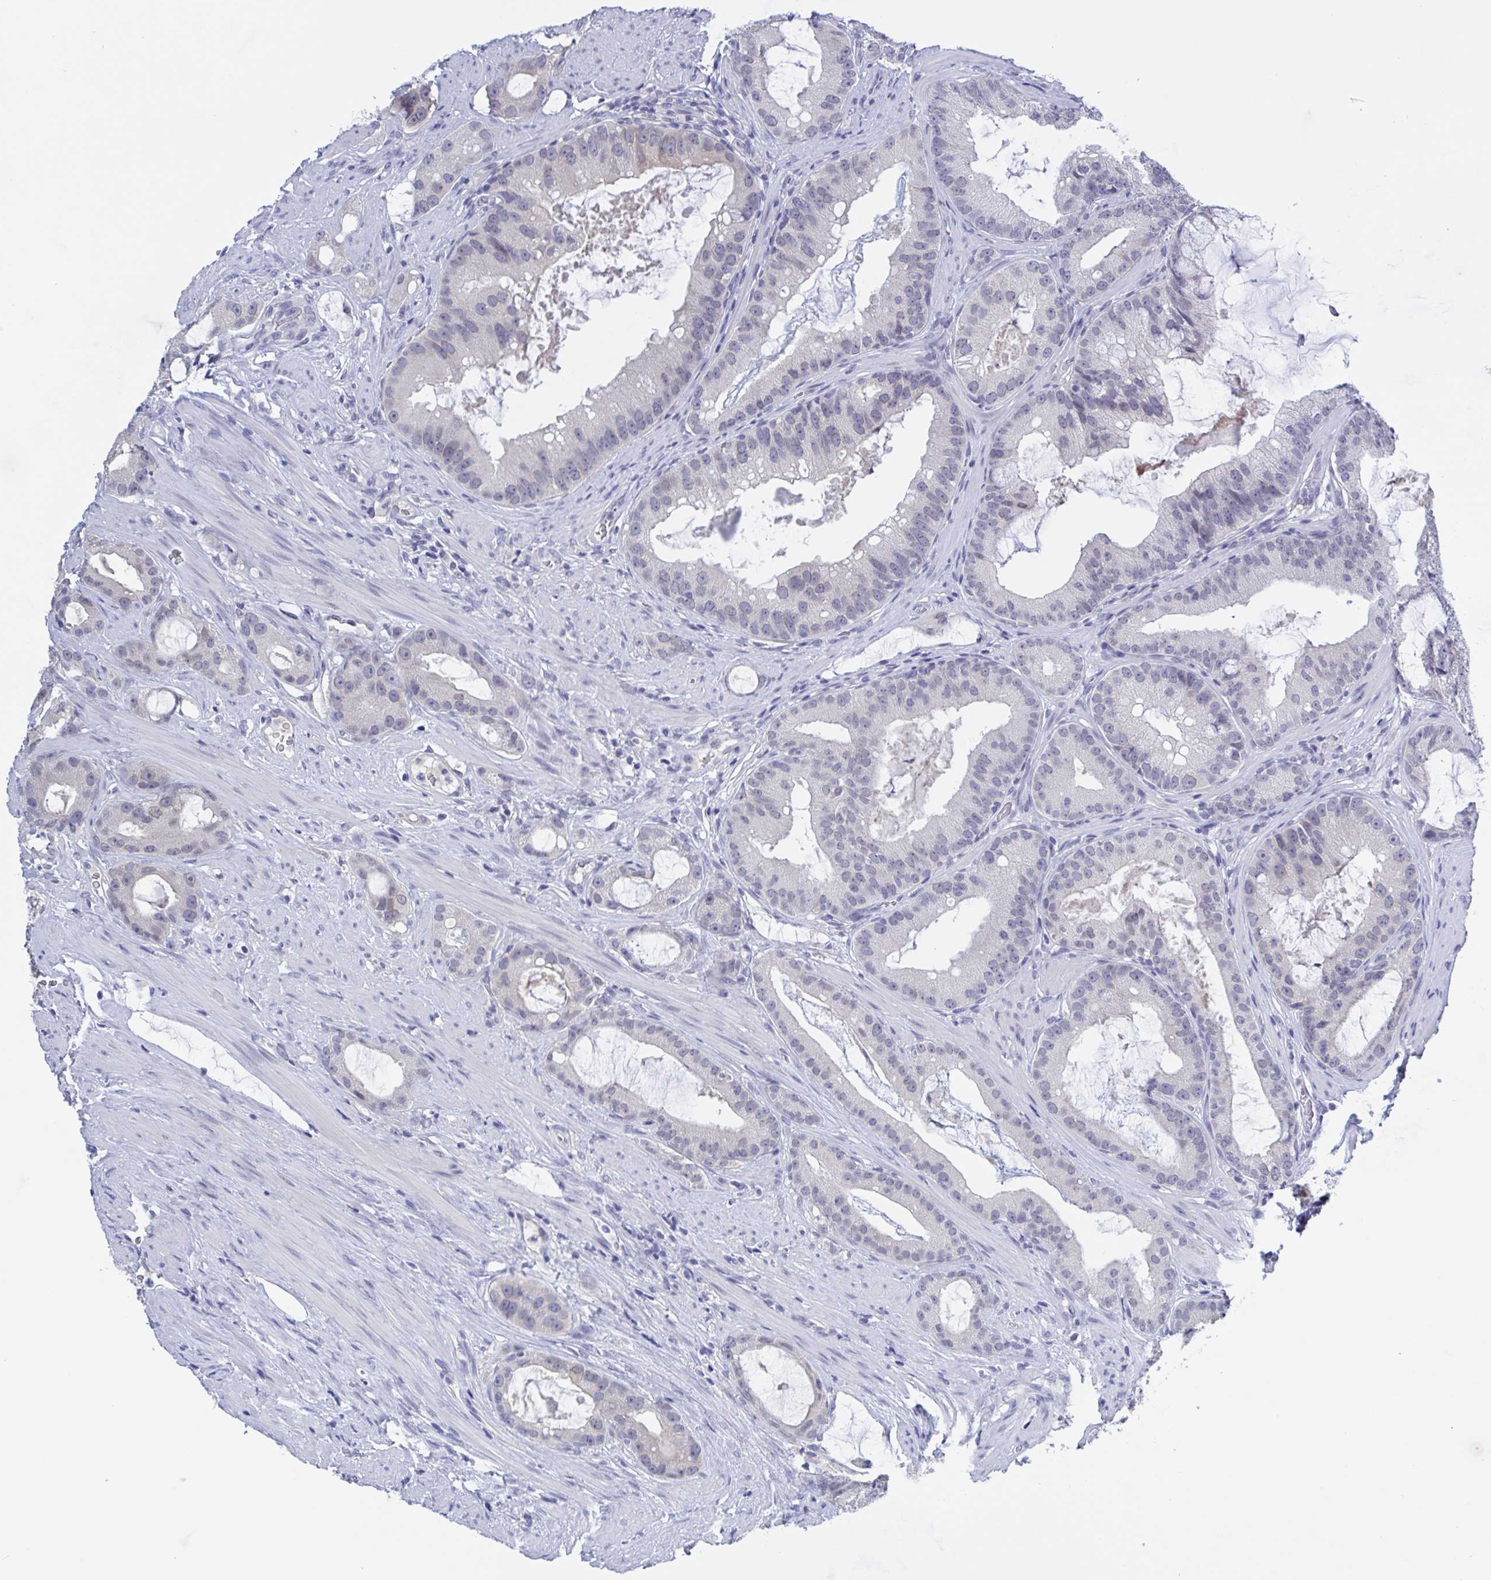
{"staining": {"intensity": "negative", "quantity": "none", "location": "none"}, "tissue": "prostate cancer", "cell_type": "Tumor cells", "image_type": "cancer", "snomed": [{"axis": "morphology", "description": "Adenocarcinoma, High grade"}, {"axis": "topography", "description": "Prostate"}], "caption": "Human prostate cancer stained for a protein using immunohistochemistry reveals no expression in tumor cells.", "gene": "SERPINB13", "patient": {"sex": "male", "age": 65}}